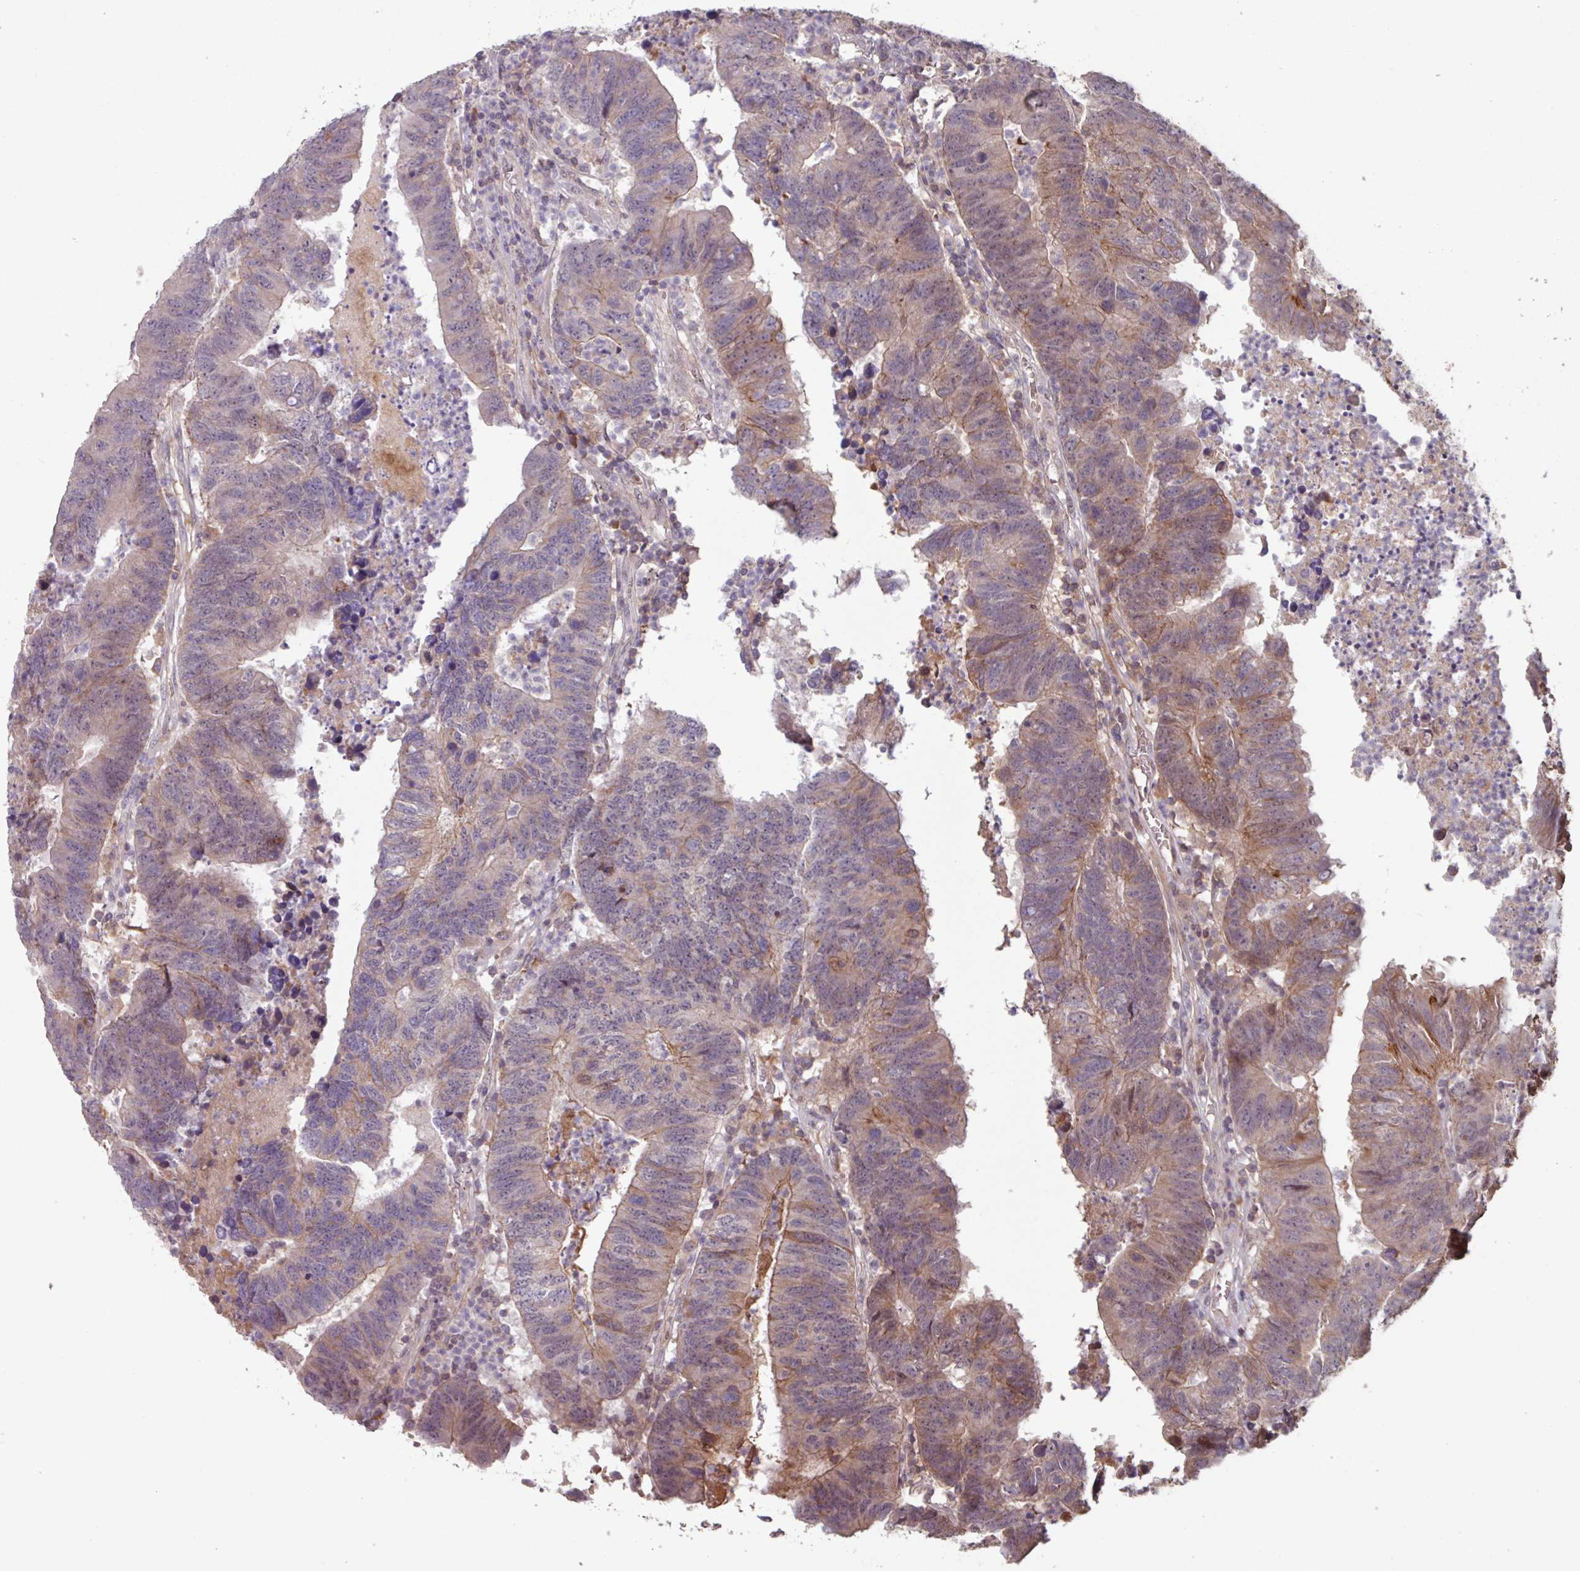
{"staining": {"intensity": "weak", "quantity": ">75%", "location": "cytoplasmic/membranous"}, "tissue": "colorectal cancer", "cell_type": "Tumor cells", "image_type": "cancer", "snomed": [{"axis": "morphology", "description": "Adenocarcinoma, NOS"}, {"axis": "topography", "description": "Colon"}], "caption": "Protein expression analysis of colorectal adenocarcinoma shows weak cytoplasmic/membranous staining in approximately >75% of tumor cells.", "gene": "TMEM88", "patient": {"sex": "female", "age": 48}}